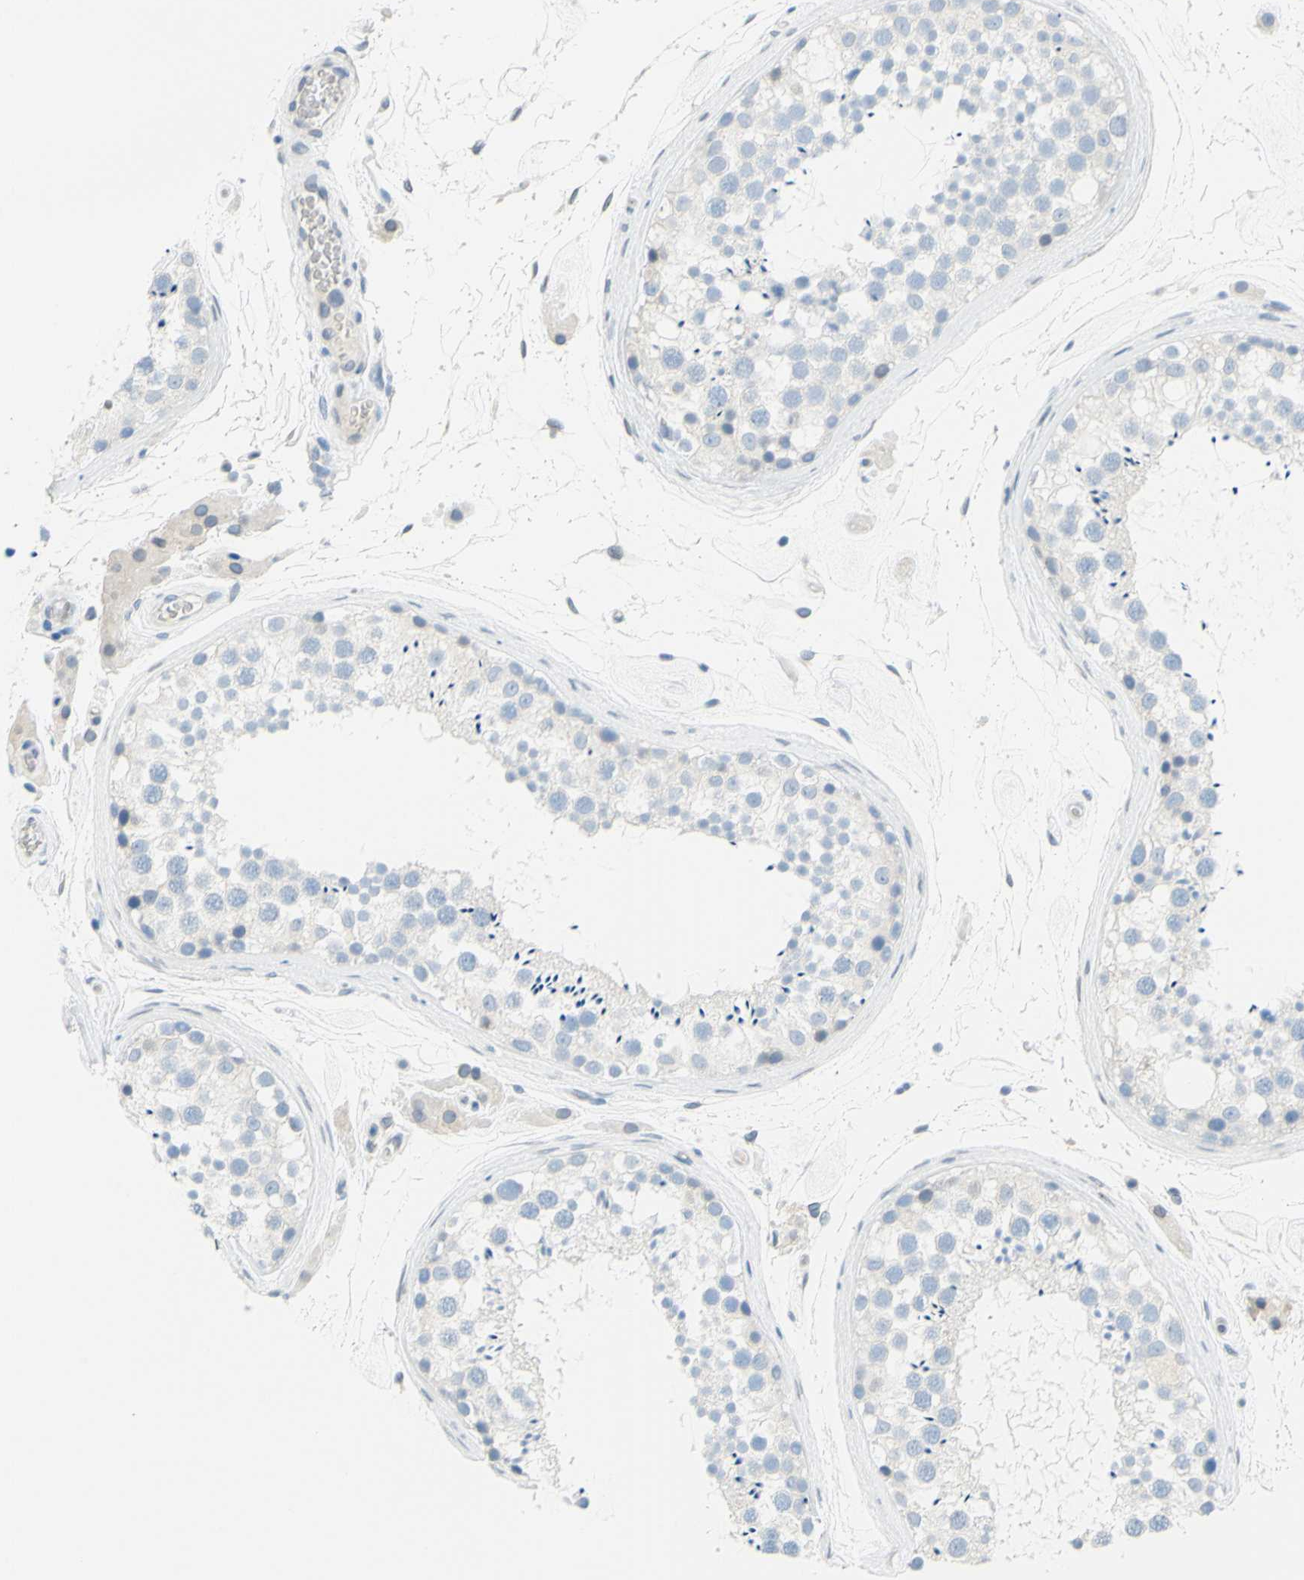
{"staining": {"intensity": "negative", "quantity": "none", "location": "none"}, "tissue": "testis", "cell_type": "Cells in seminiferous ducts", "image_type": "normal", "snomed": [{"axis": "morphology", "description": "Normal tissue, NOS"}, {"axis": "topography", "description": "Testis"}], "caption": "Immunohistochemical staining of benign human testis reveals no significant expression in cells in seminiferous ducts.", "gene": "DCT", "patient": {"sex": "male", "age": 46}}